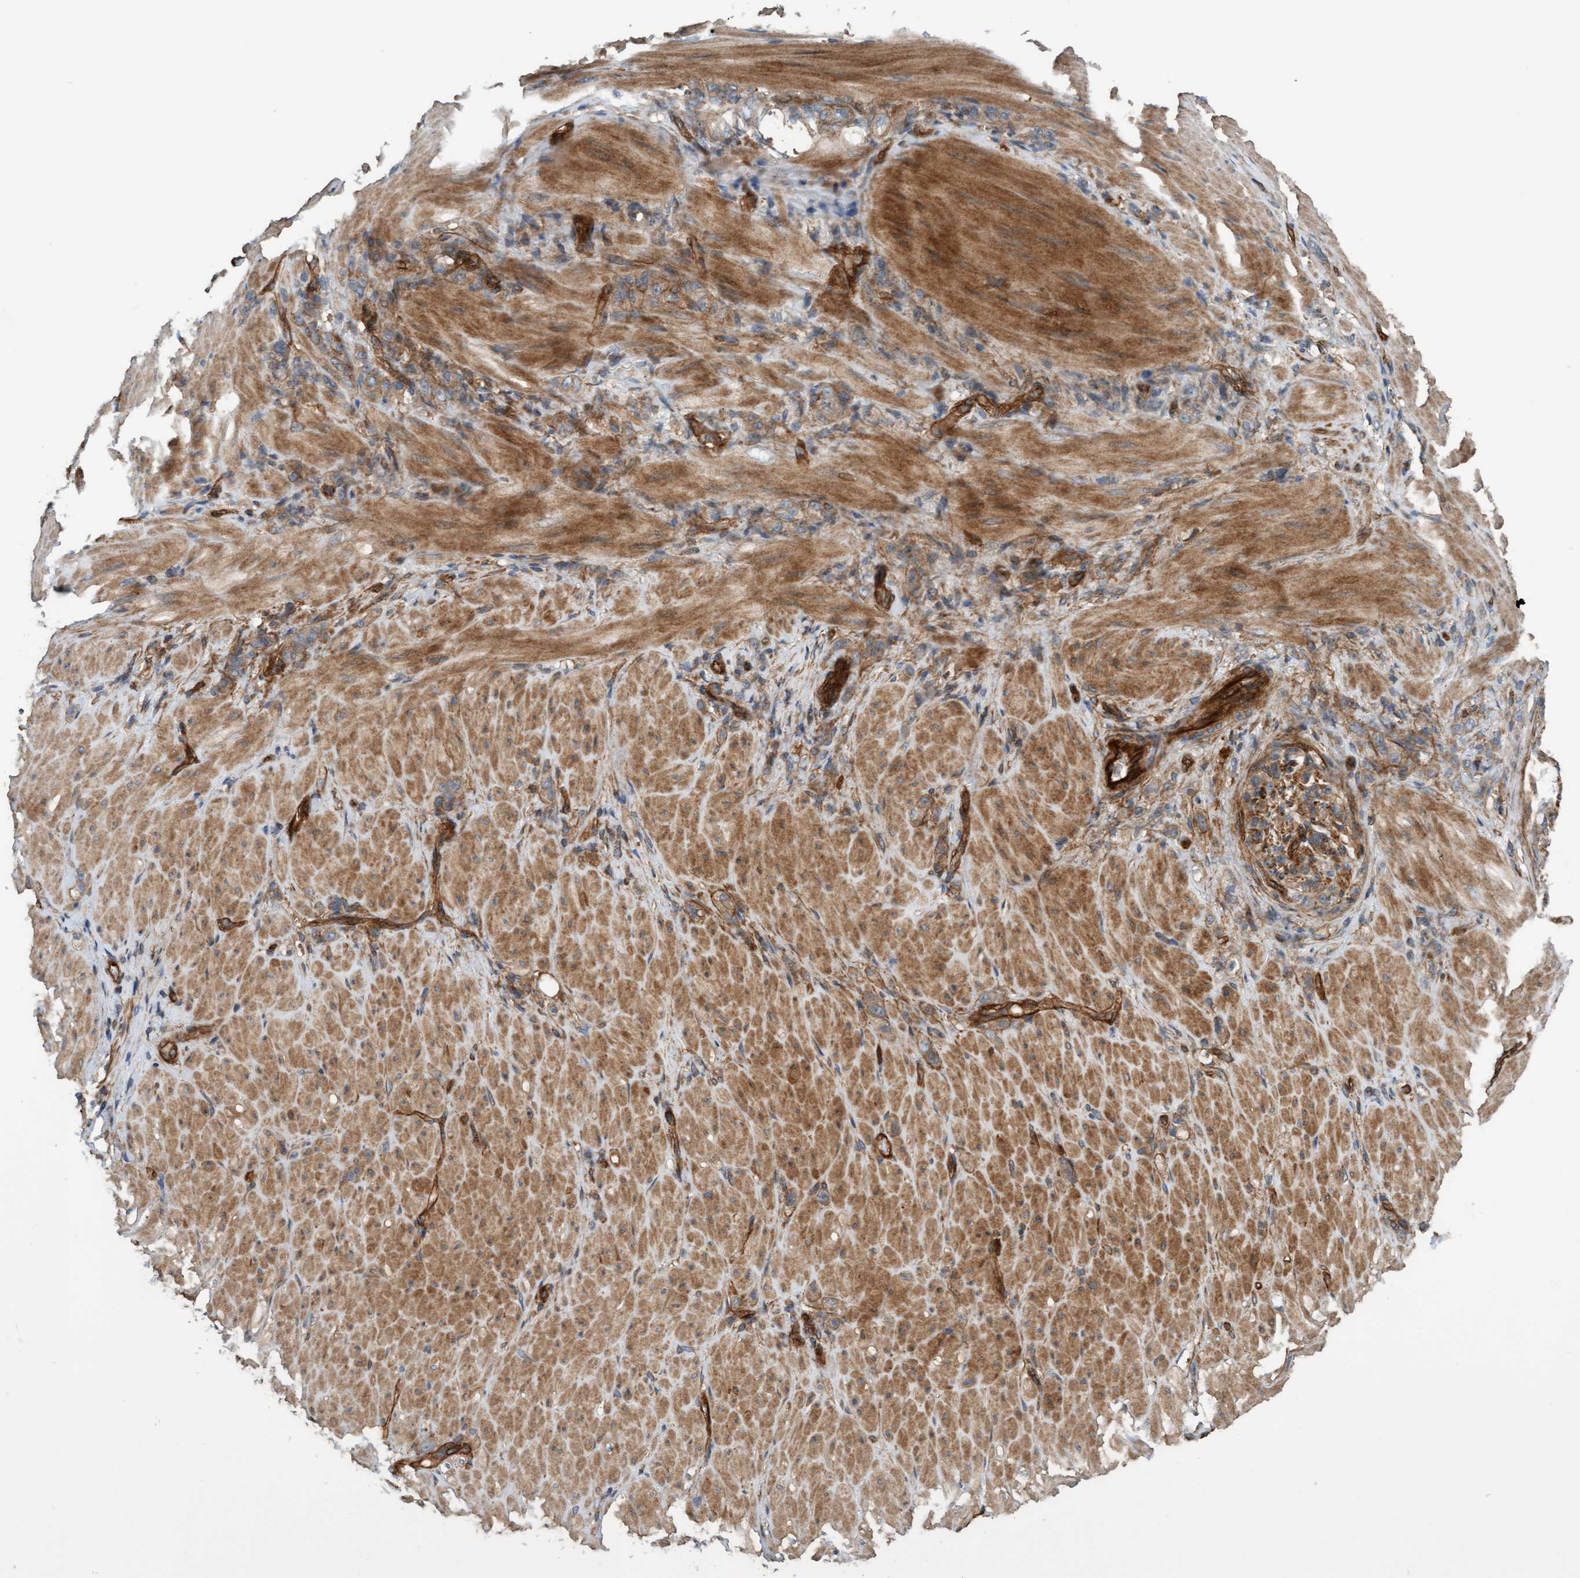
{"staining": {"intensity": "moderate", "quantity": ">75%", "location": "cytoplasmic/membranous"}, "tissue": "stomach cancer", "cell_type": "Tumor cells", "image_type": "cancer", "snomed": [{"axis": "morphology", "description": "Normal tissue, NOS"}, {"axis": "morphology", "description": "Adenocarcinoma, NOS"}, {"axis": "topography", "description": "Stomach"}], "caption": "Stomach adenocarcinoma was stained to show a protein in brown. There is medium levels of moderate cytoplasmic/membranous expression in about >75% of tumor cells. Nuclei are stained in blue.", "gene": "STXBP4", "patient": {"sex": "male", "age": 82}}